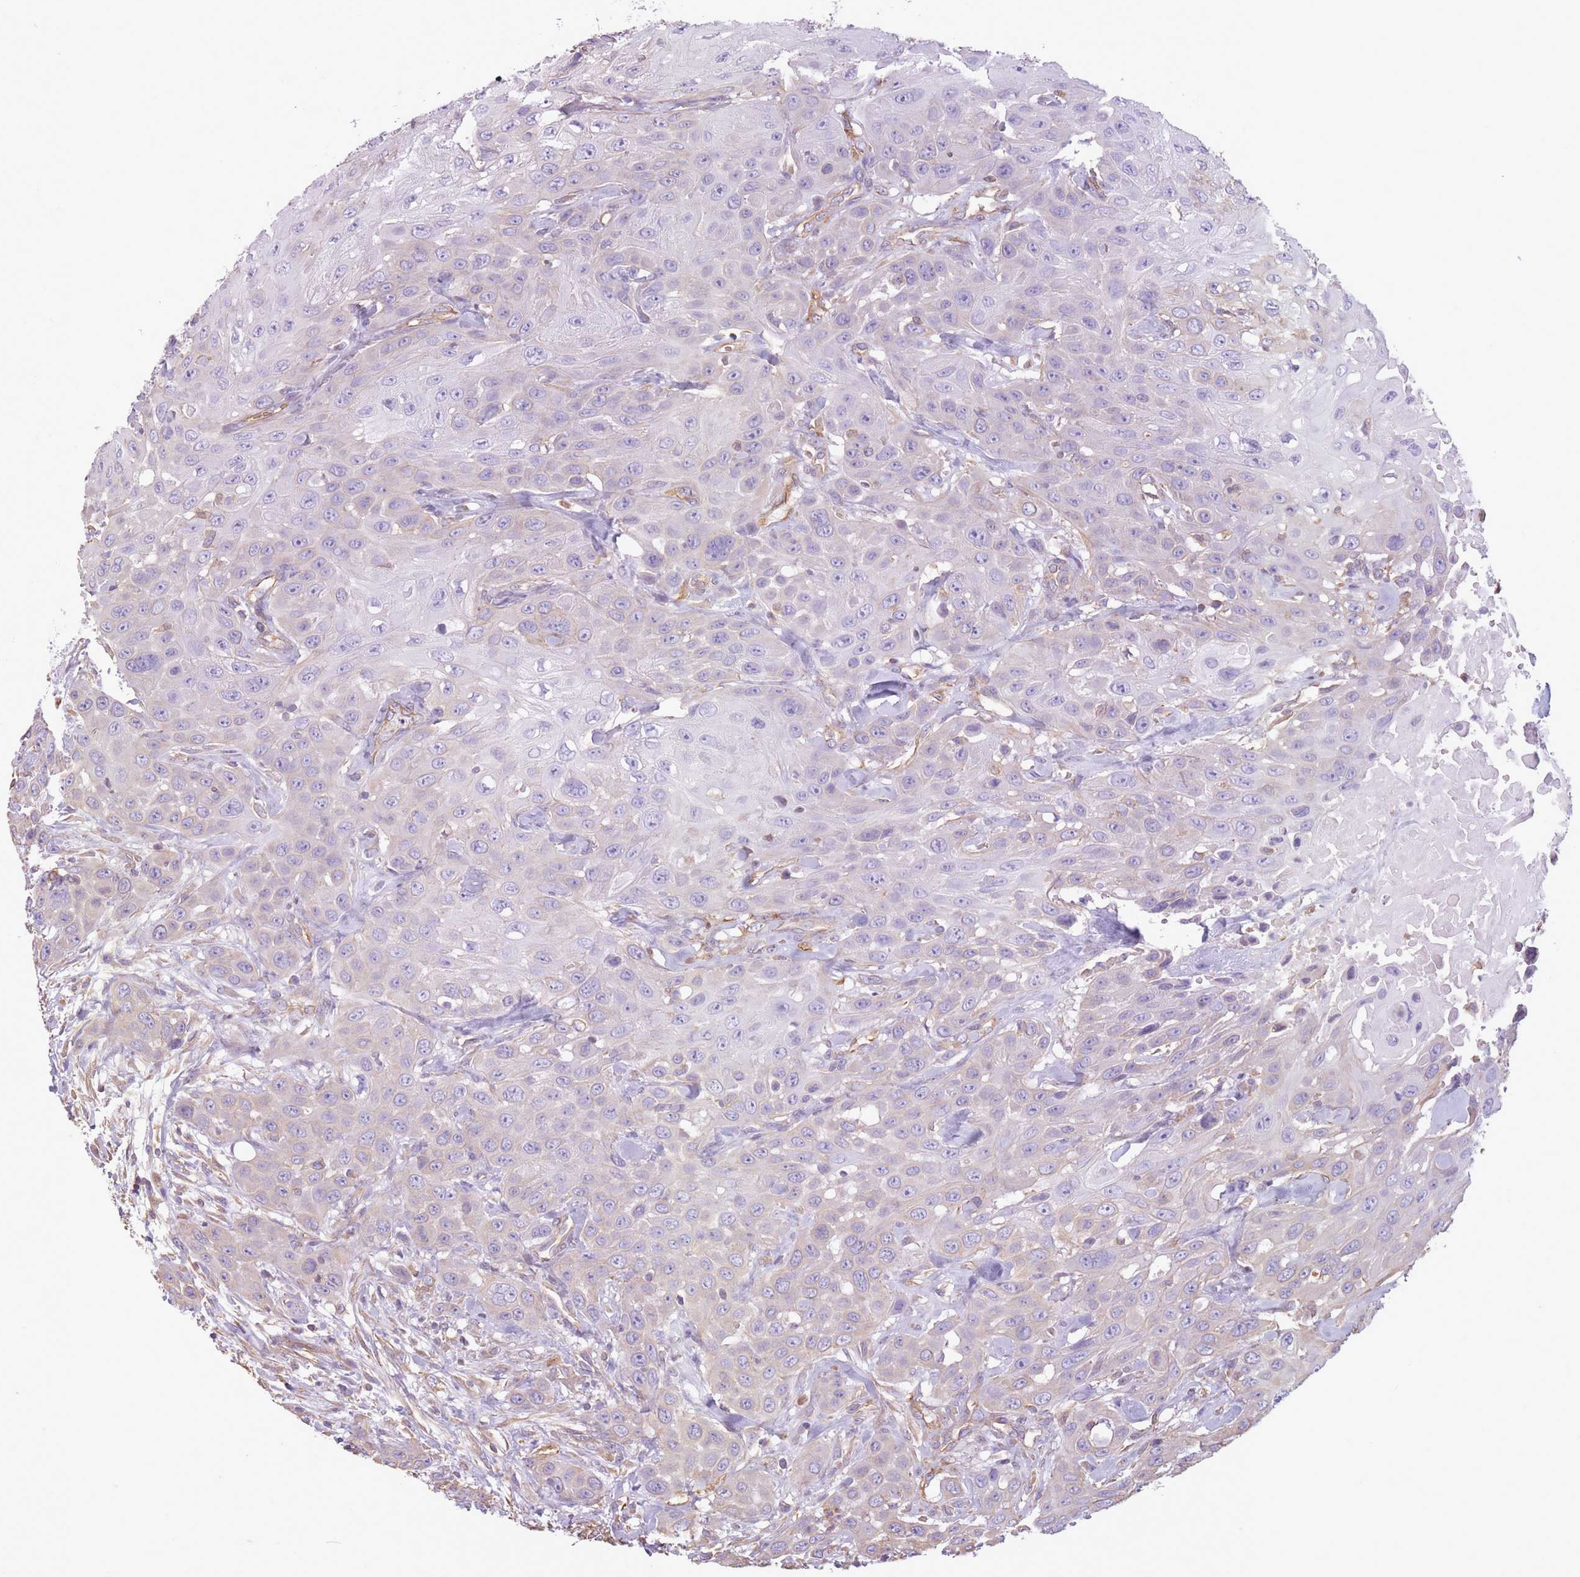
{"staining": {"intensity": "negative", "quantity": "none", "location": "none"}, "tissue": "head and neck cancer", "cell_type": "Tumor cells", "image_type": "cancer", "snomed": [{"axis": "morphology", "description": "Squamous cell carcinoma, NOS"}, {"axis": "topography", "description": "Head-Neck"}], "caption": "Immunohistochemical staining of head and neck cancer (squamous cell carcinoma) exhibits no significant expression in tumor cells.", "gene": "ADD1", "patient": {"sex": "male", "age": 81}}